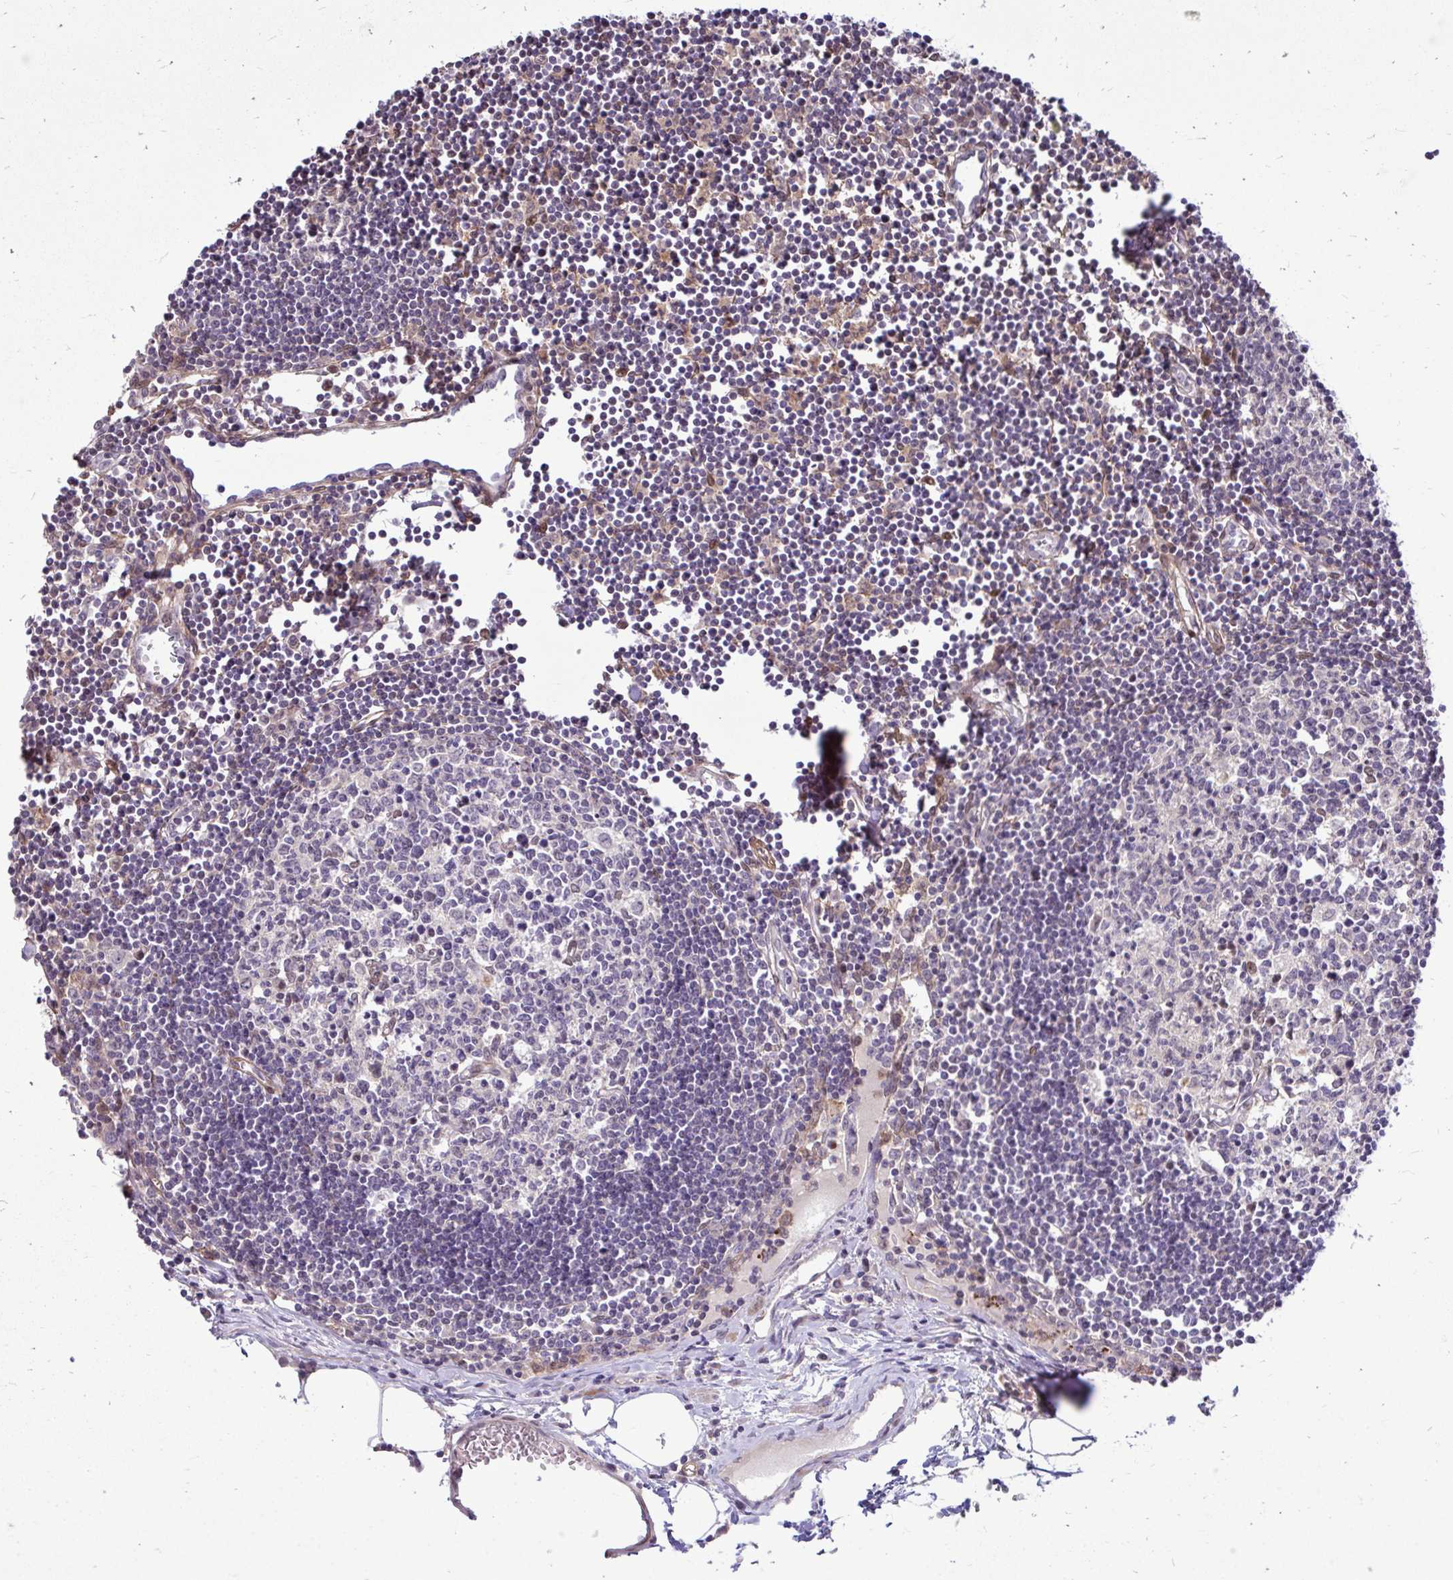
{"staining": {"intensity": "negative", "quantity": "none", "location": "none"}, "tissue": "lymph node", "cell_type": "Germinal center cells", "image_type": "normal", "snomed": [{"axis": "morphology", "description": "Normal tissue, NOS"}, {"axis": "topography", "description": "Lymph node"}], "caption": "This image is of unremarkable lymph node stained with IHC to label a protein in brown with the nuclei are counter-stained blue. There is no expression in germinal center cells.", "gene": "TRIP6", "patient": {"sex": "female", "age": 65}}